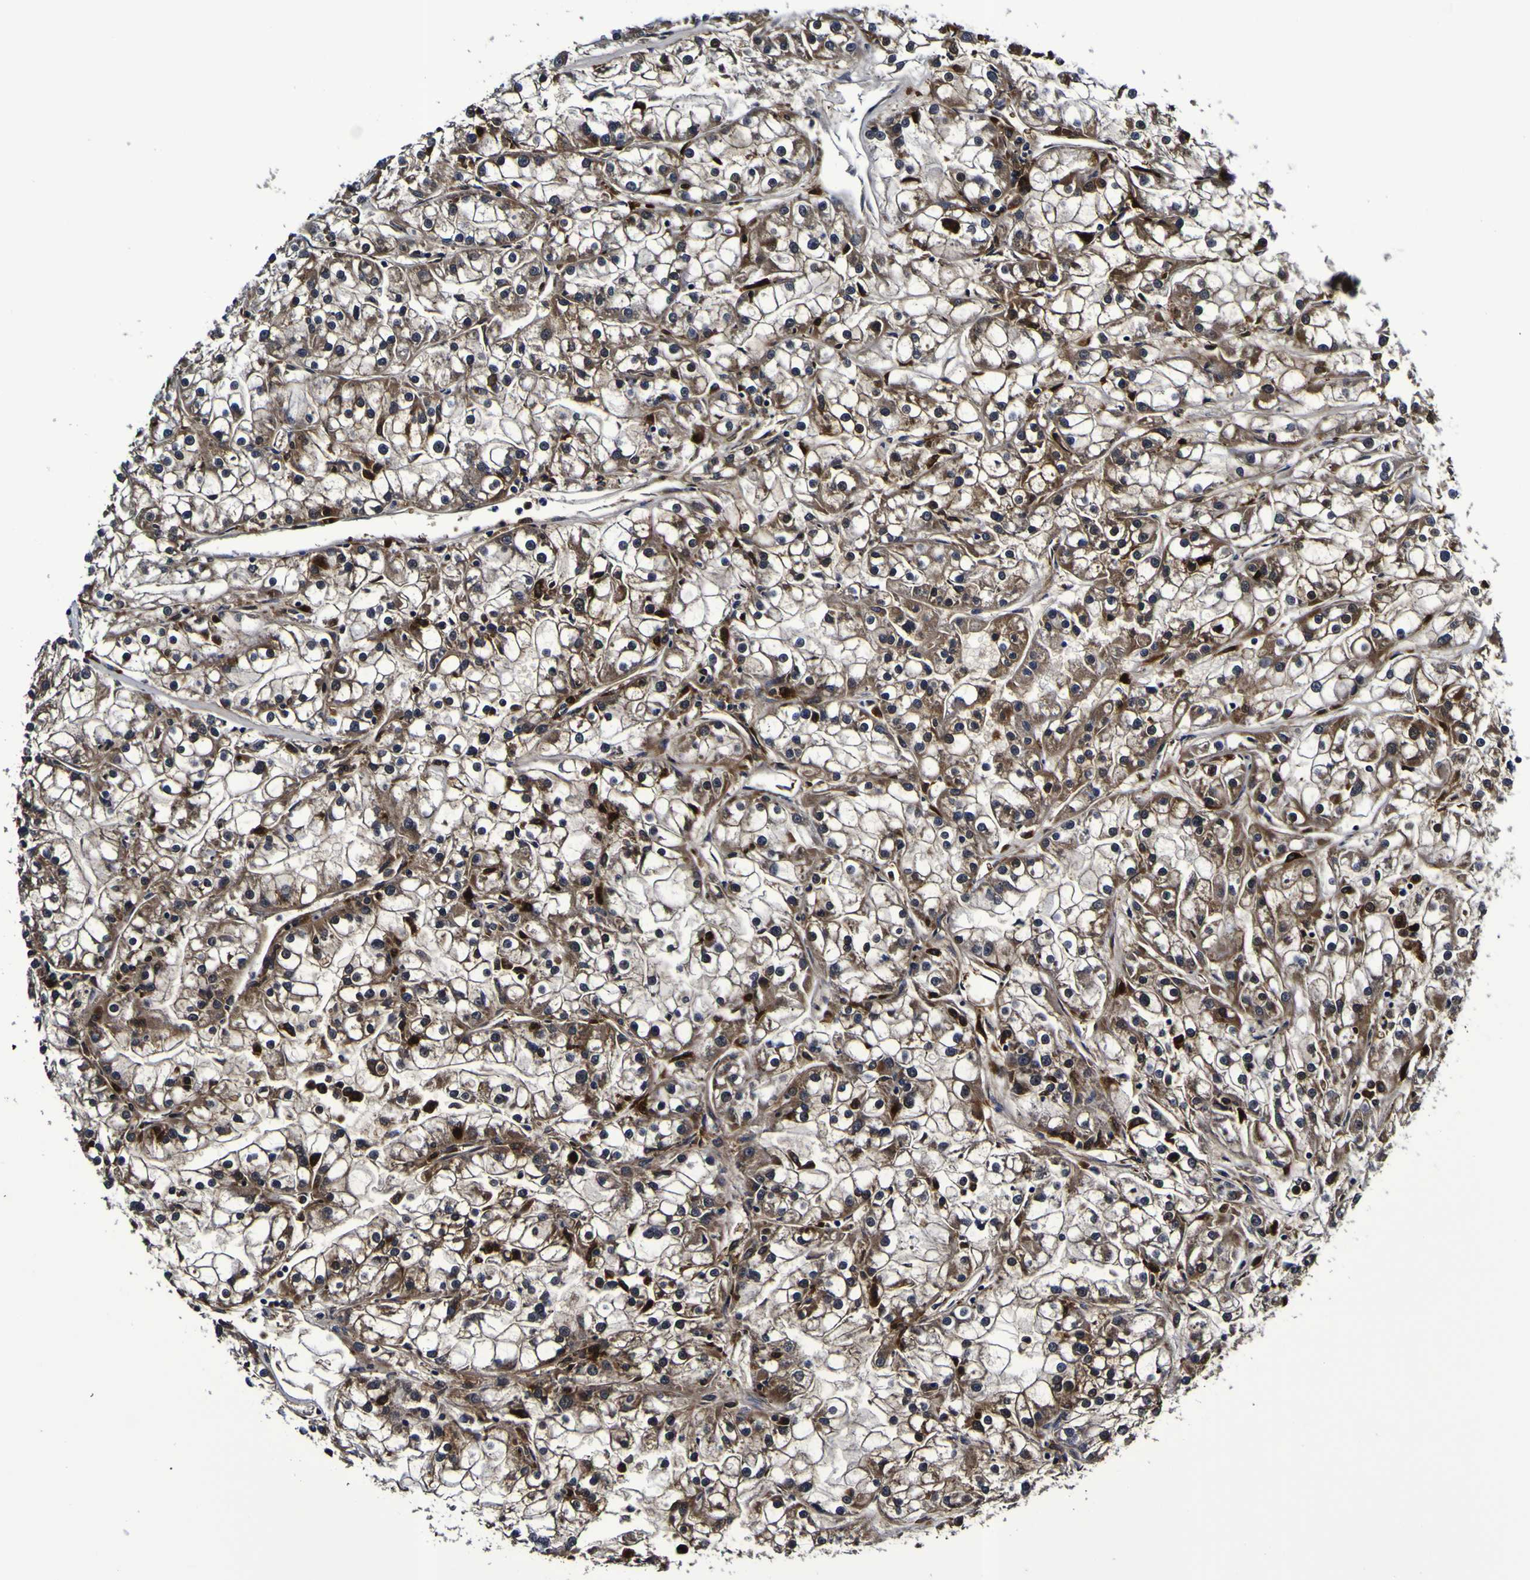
{"staining": {"intensity": "moderate", "quantity": "<25%", "location": "cytoplasmic/membranous"}, "tissue": "renal cancer", "cell_type": "Tumor cells", "image_type": "cancer", "snomed": [{"axis": "morphology", "description": "Adenocarcinoma, NOS"}, {"axis": "topography", "description": "Kidney"}], "caption": "There is low levels of moderate cytoplasmic/membranous staining in tumor cells of renal cancer, as demonstrated by immunohistochemical staining (brown color).", "gene": "GPX1", "patient": {"sex": "female", "age": 52}}